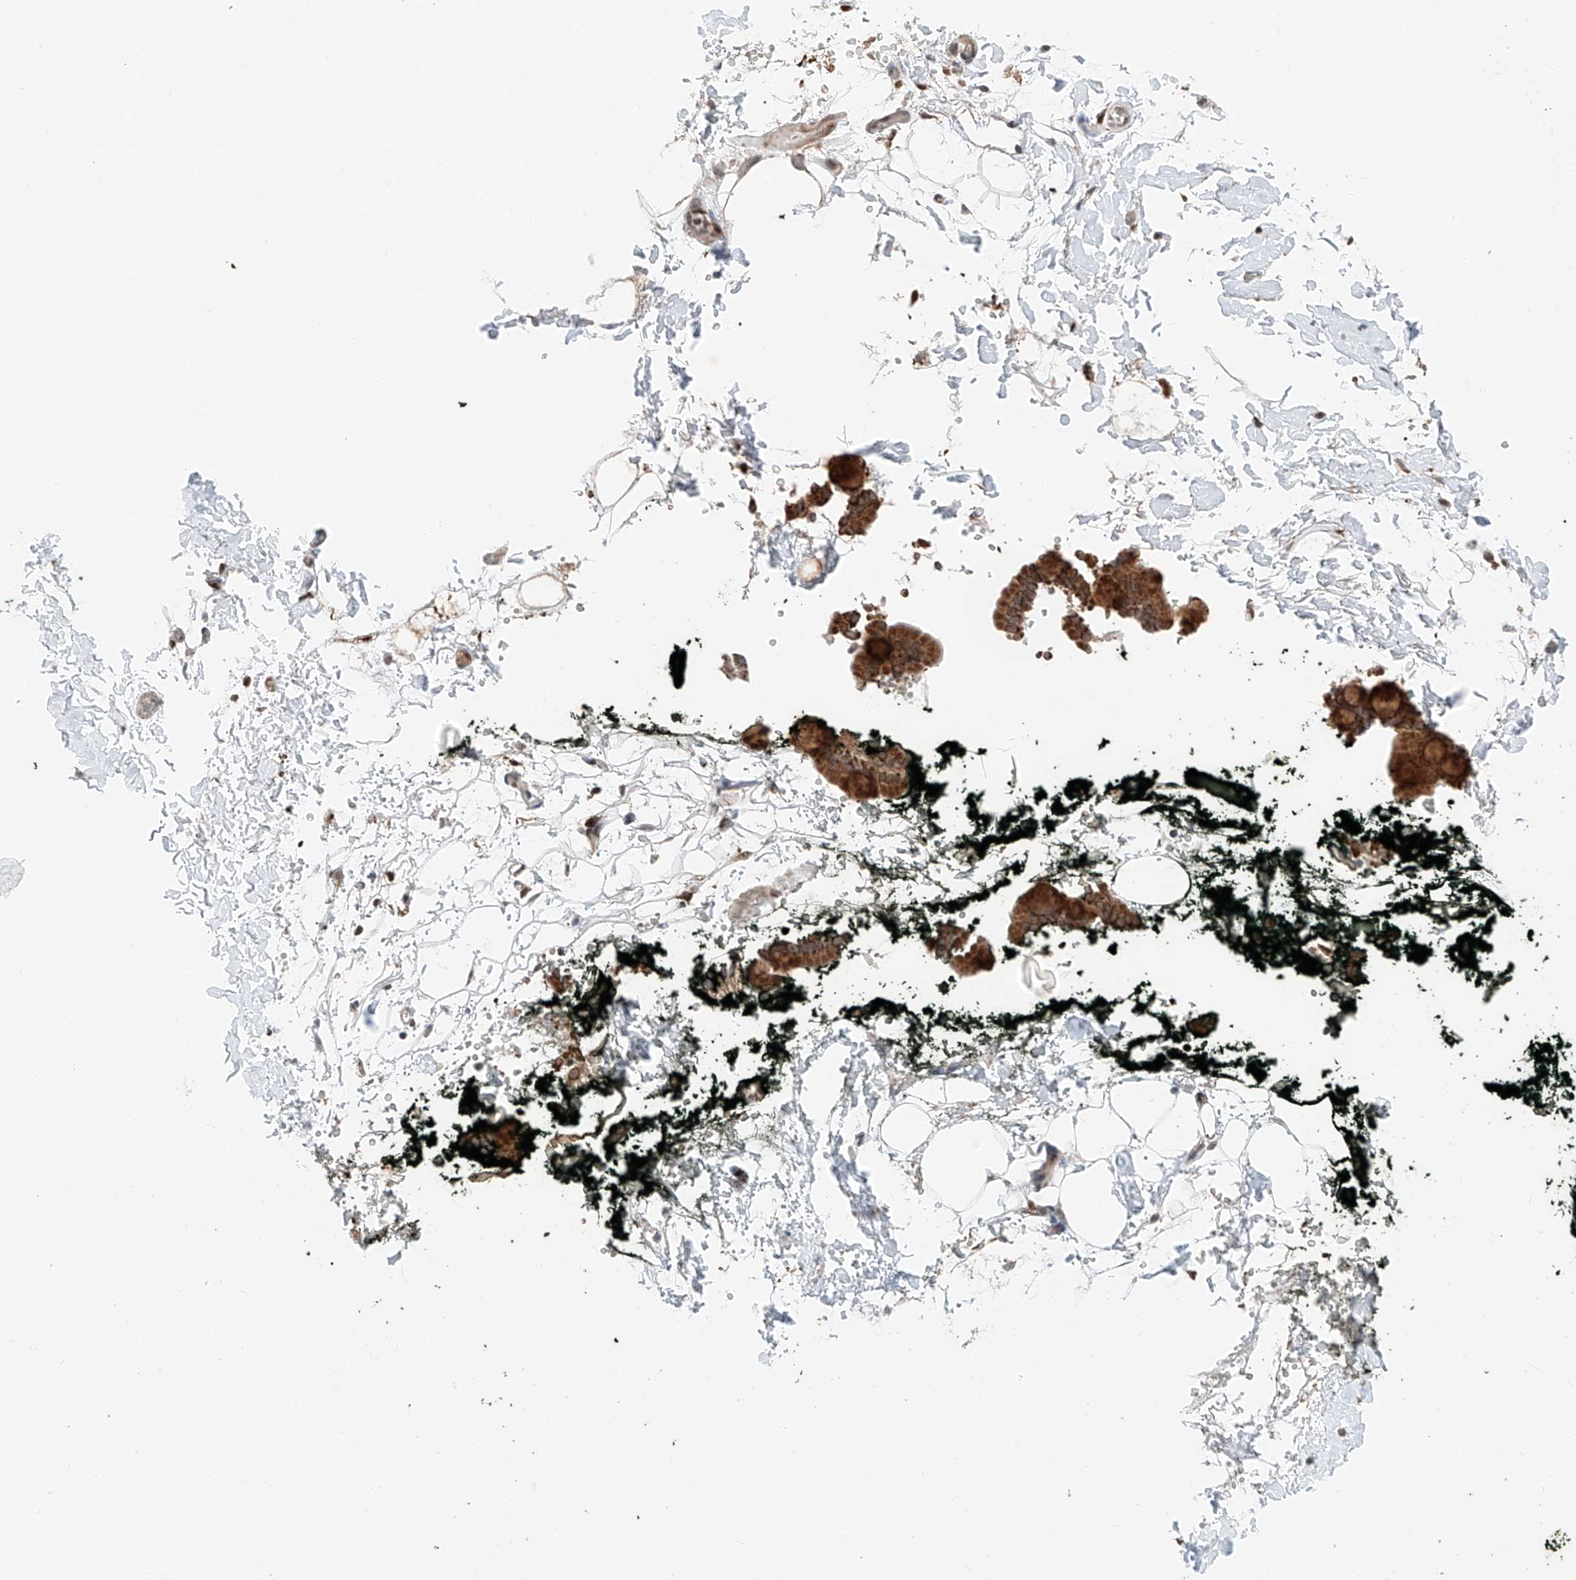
{"staining": {"intensity": "moderate", "quantity": ">75%", "location": "cytoplasmic/membranous"}, "tissue": "adipose tissue", "cell_type": "Adipocytes", "image_type": "normal", "snomed": [{"axis": "morphology", "description": "Normal tissue, NOS"}, {"axis": "morphology", "description": "Adenocarcinoma, NOS"}, {"axis": "topography", "description": "Pancreas"}, {"axis": "topography", "description": "Peripheral nerve tissue"}], "caption": "This is a micrograph of immunohistochemistry staining of normal adipose tissue, which shows moderate expression in the cytoplasmic/membranous of adipocytes.", "gene": "ZSCAN29", "patient": {"sex": "male", "age": 59}}